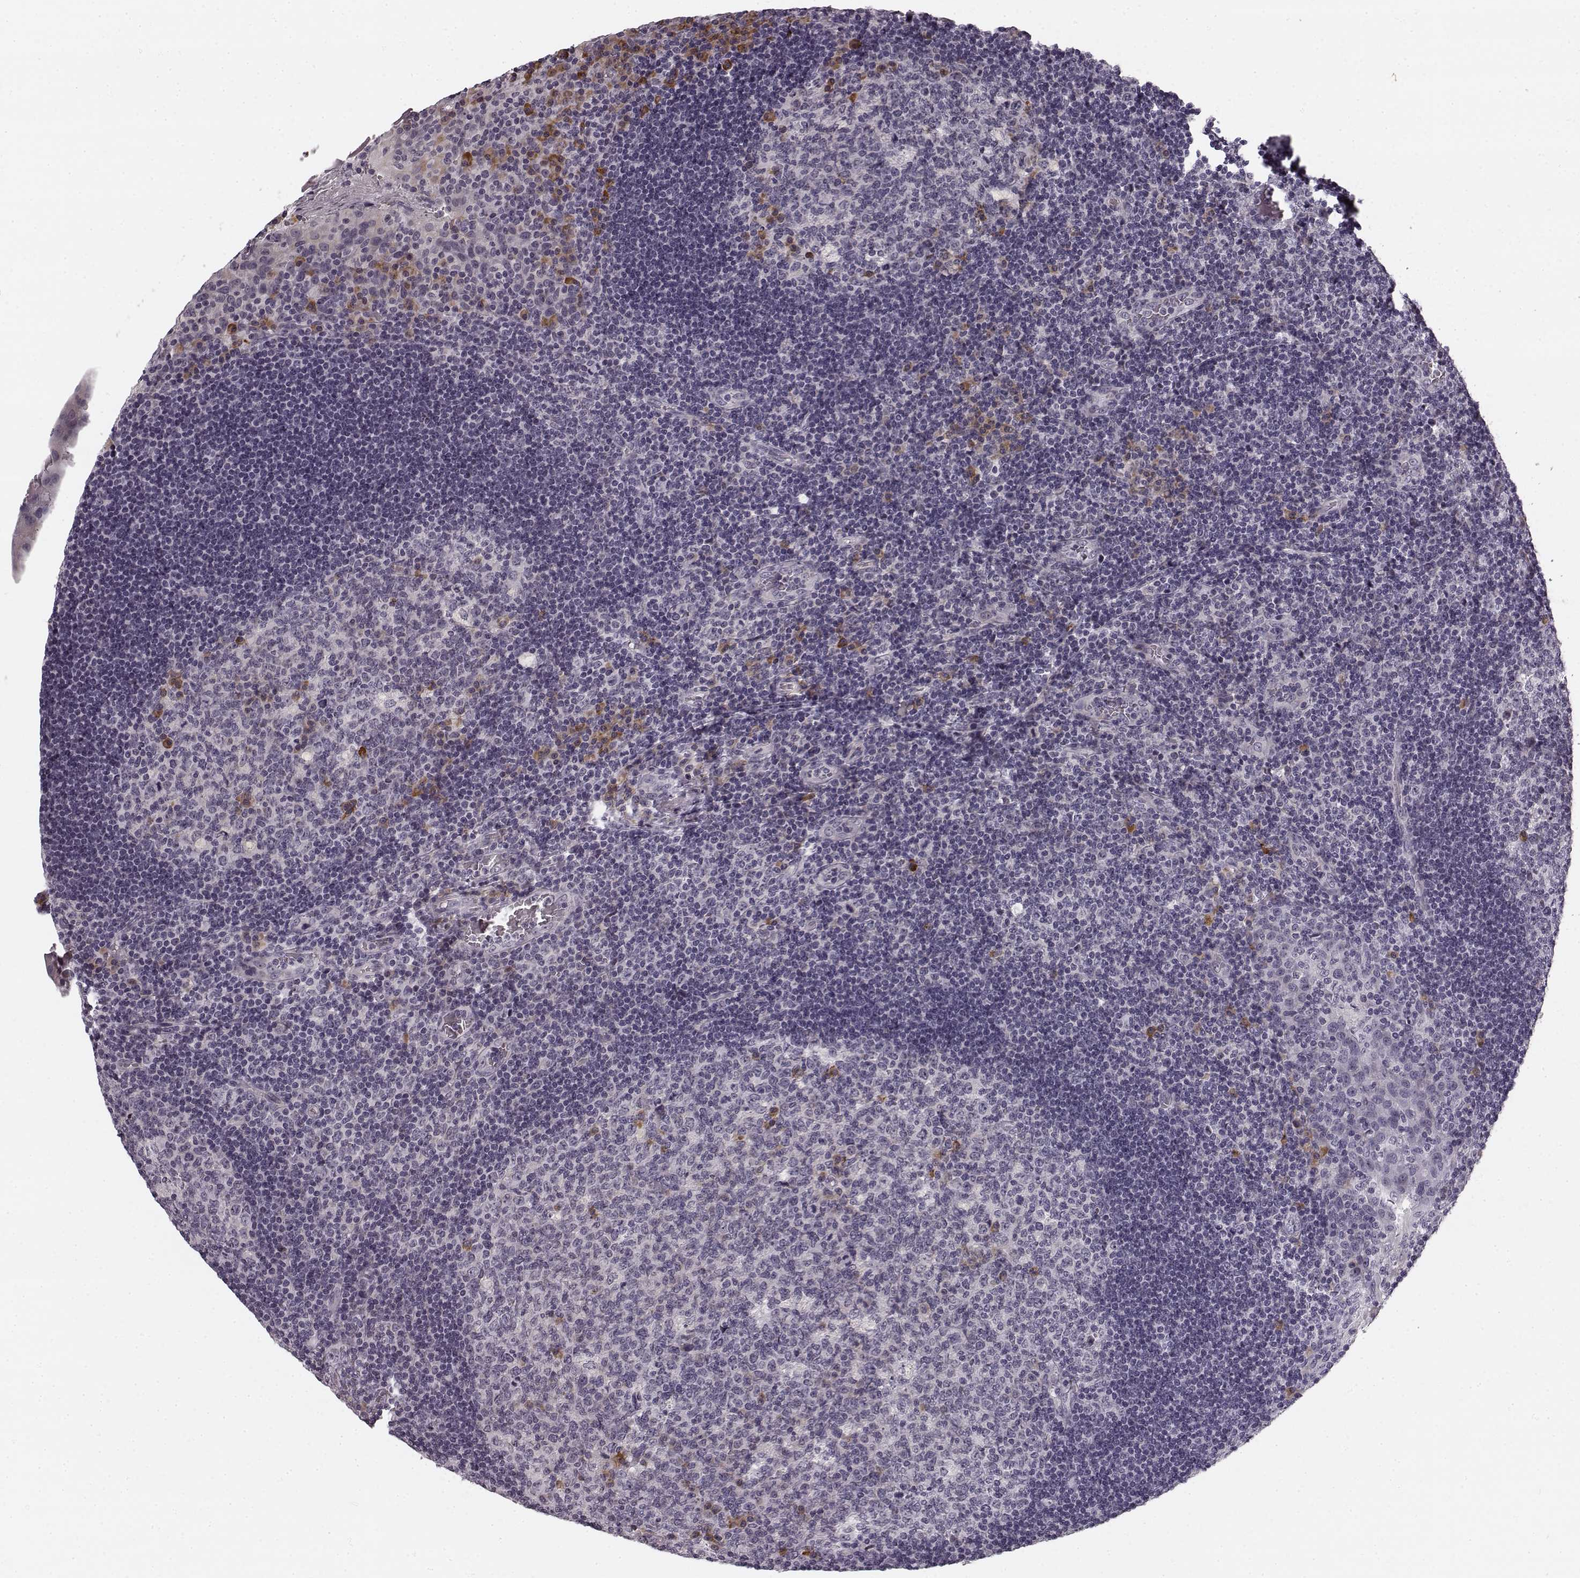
{"staining": {"intensity": "moderate", "quantity": "<25%", "location": "cytoplasmic/membranous"}, "tissue": "tonsil", "cell_type": "Germinal center cells", "image_type": "normal", "snomed": [{"axis": "morphology", "description": "Normal tissue, NOS"}, {"axis": "topography", "description": "Tonsil"}], "caption": "An immunohistochemistry (IHC) image of normal tissue is shown. Protein staining in brown labels moderate cytoplasmic/membranous positivity in tonsil within germinal center cells. The staining was performed using DAB, with brown indicating positive protein expression. Nuclei are stained blue with hematoxylin.", "gene": "FAM234B", "patient": {"sex": "male", "age": 17}}